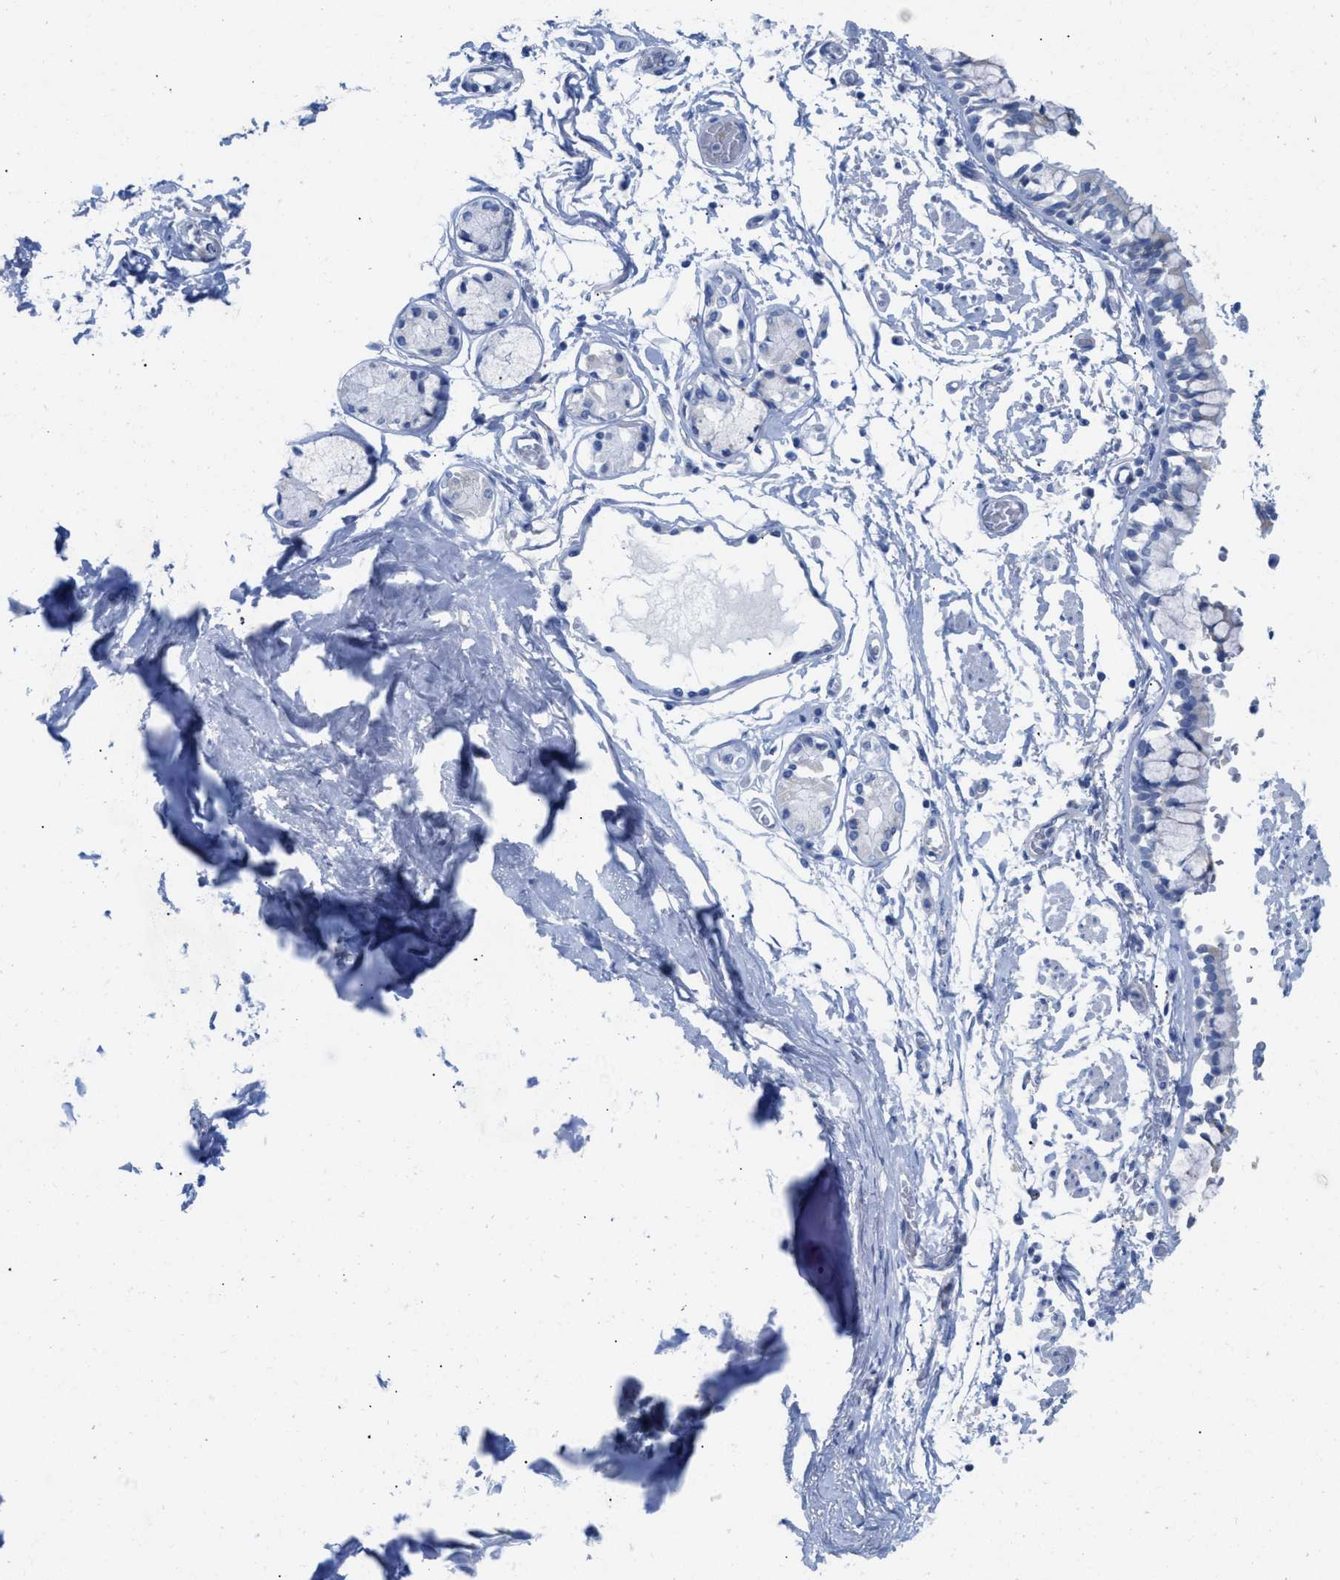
{"staining": {"intensity": "negative", "quantity": "none", "location": "none"}, "tissue": "adipose tissue", "cell_type": "Adipocytes", "image_type": "normal", "snomed": [{"axis": "morphology", "description": "Normal tissue, NOS"}, {"axis": "topography", "description": "Cartilage tissue"}, {"axis": "topography", "description": "Lung"}], "caption": "This is an immunohistochemistry image of unremarkable human adipose tissue. There is no positivity in adipocytes.", "gene": "ANKFN1", "patient": {"sex": "female", "age": 77}}